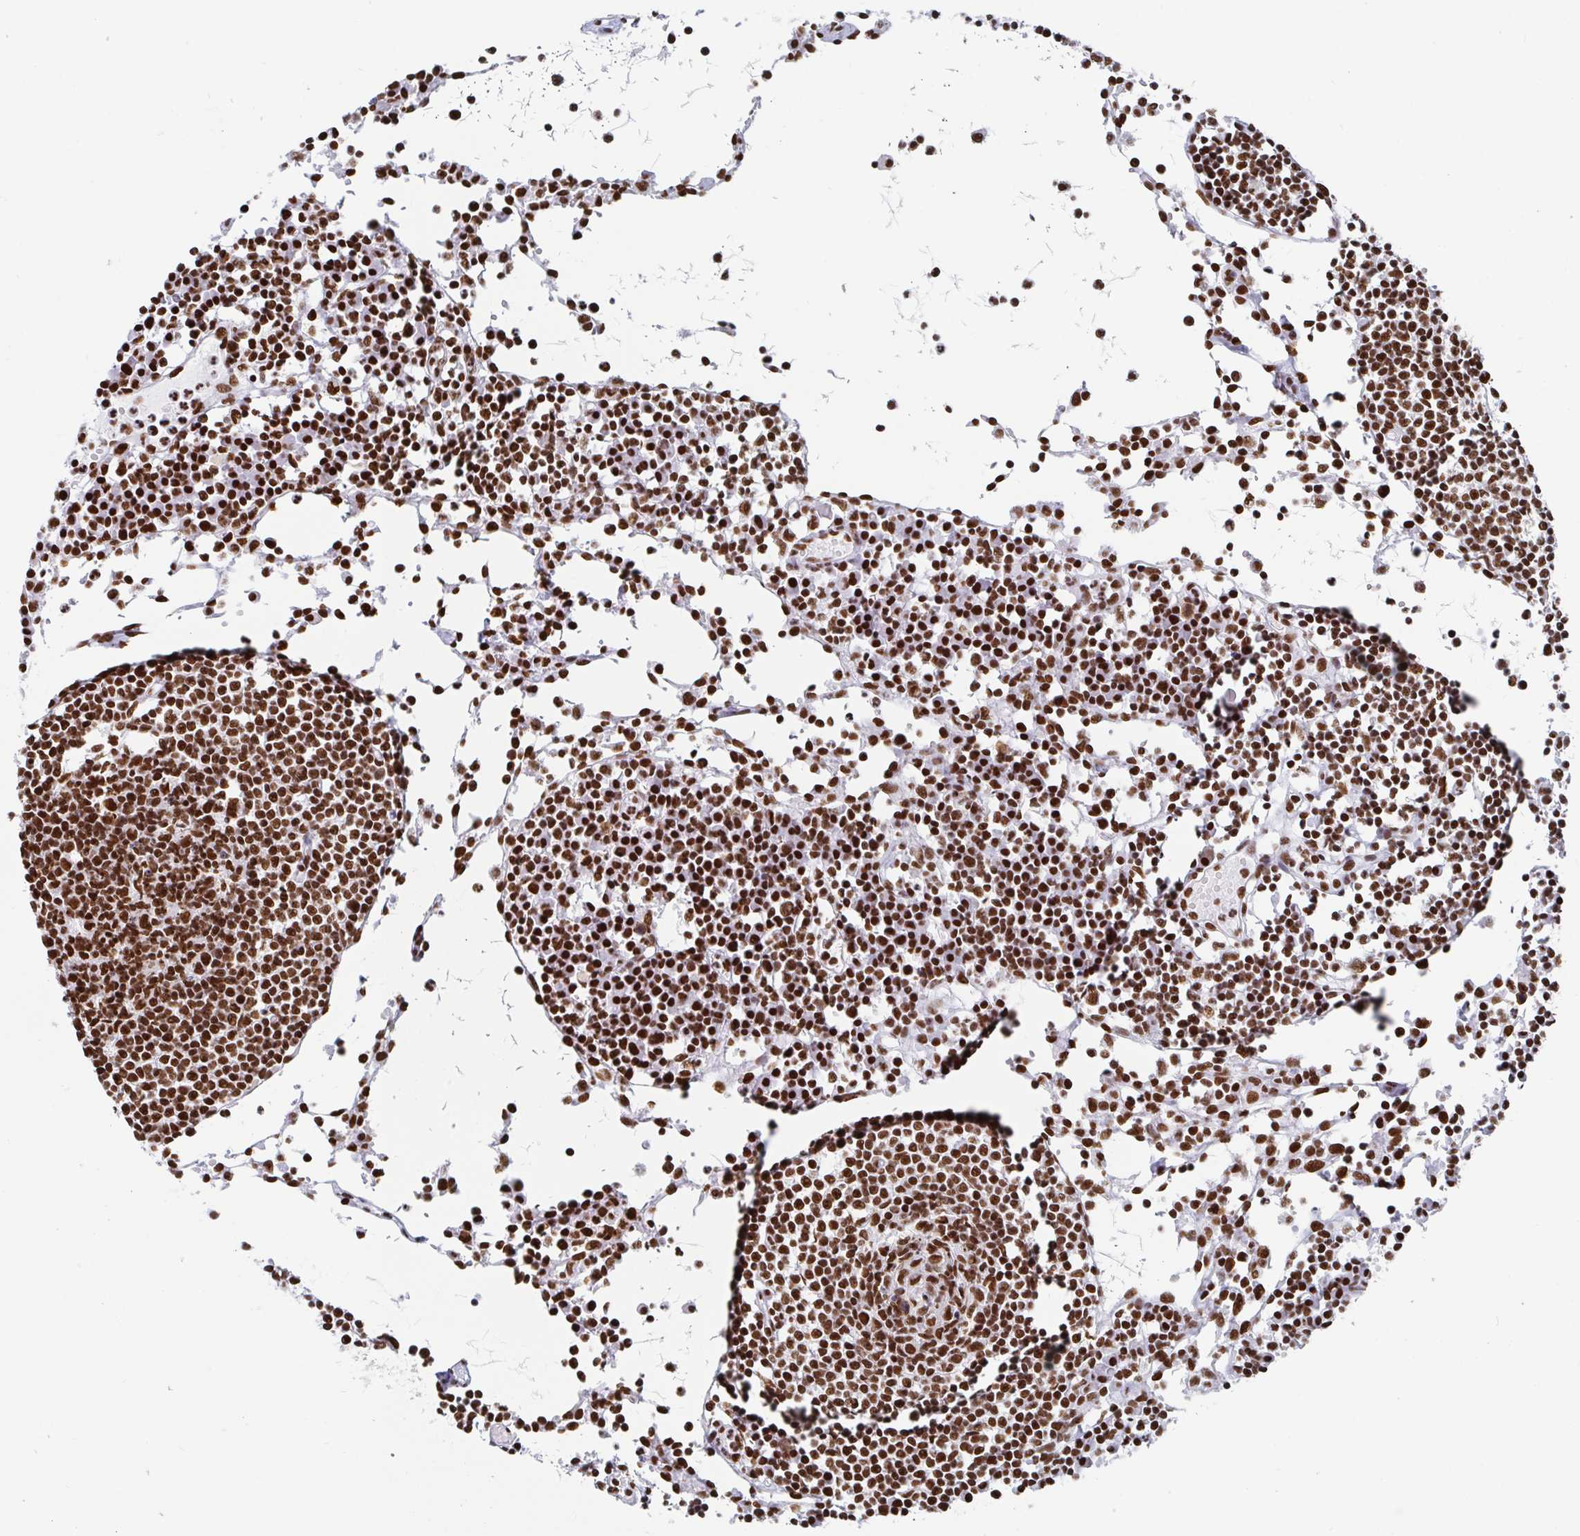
{"staining": {"intensity": "strong", "quantity": ">75%", "location": "nuclear"}, "tissue": "lymph node", "cell_type": "Germinal center cells", "image_type": "normal", "snomed": [{"axis": "morphology", "description": "Normal tissue, NOS"}, {"axis": "topography", "description": "Lymph node"}], "caption": "This micrograph demonstrates immunohistochemistry (IHC) staining of normal human lymph node, with high strong nuclear positivity in about >75% of germinal center cells.", "gene": "EWSR1", "patient": {"sex": "female", "age": 78}}